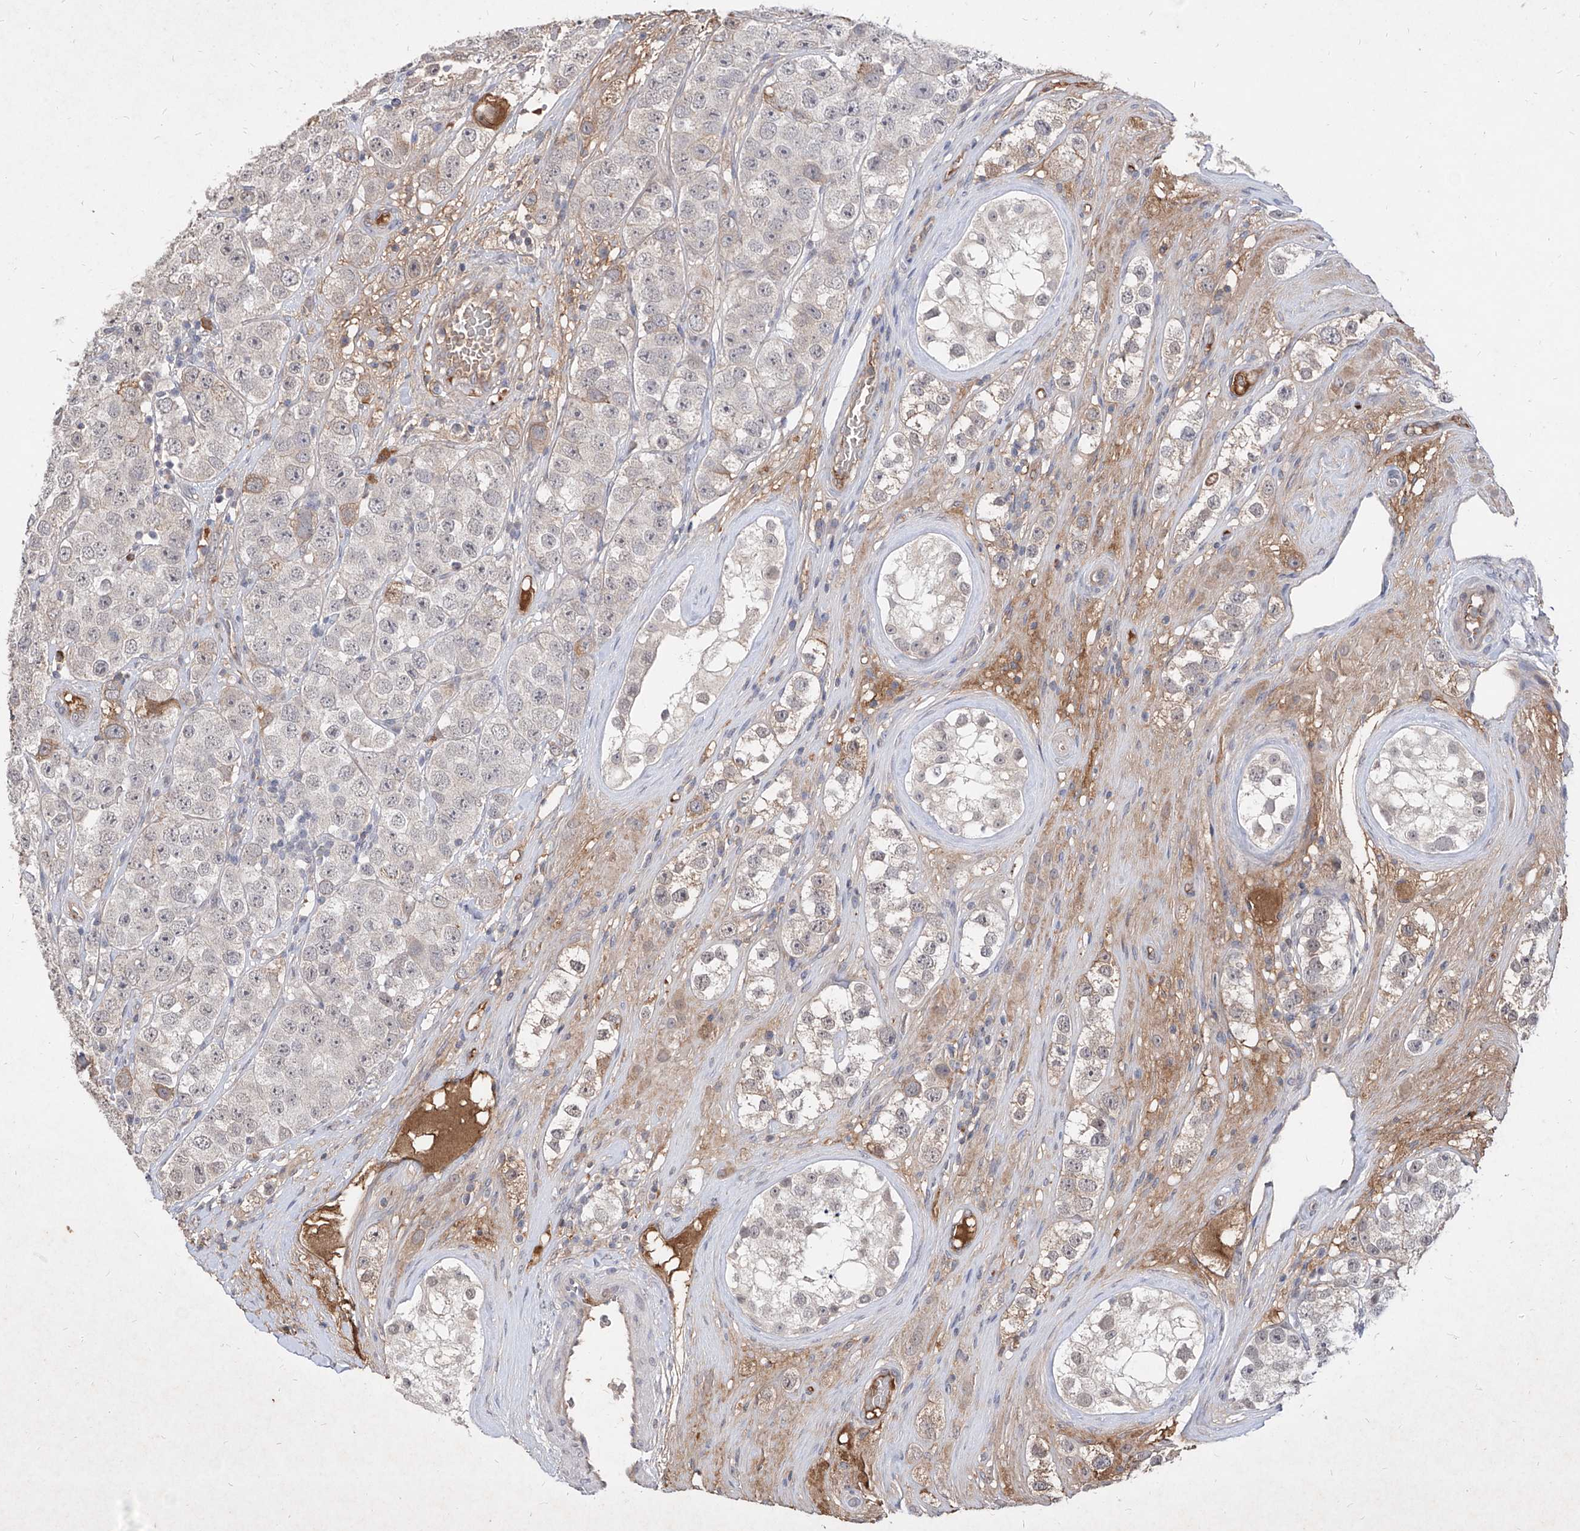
{"staining": {"intensity": "negative", "quantity": "none", "location": "none"}, "tissue": "testis cancer", "cell_type": "Tumor cells", "image_type": "cancer", "snomed": [{"axis": "morphology", "description": "Seminoma, NOS"}, {"axis": "topography", "description": "Testis"}], "caption": "The histopathology image shows no staining of tumor cells in testis cancer. (DAB (3,3'-diaminobenzidine) IHC visualized using brightfield microscopy, high magnification).", "gene": "C4A", "patient": {"sex": "male", "age": 28}}